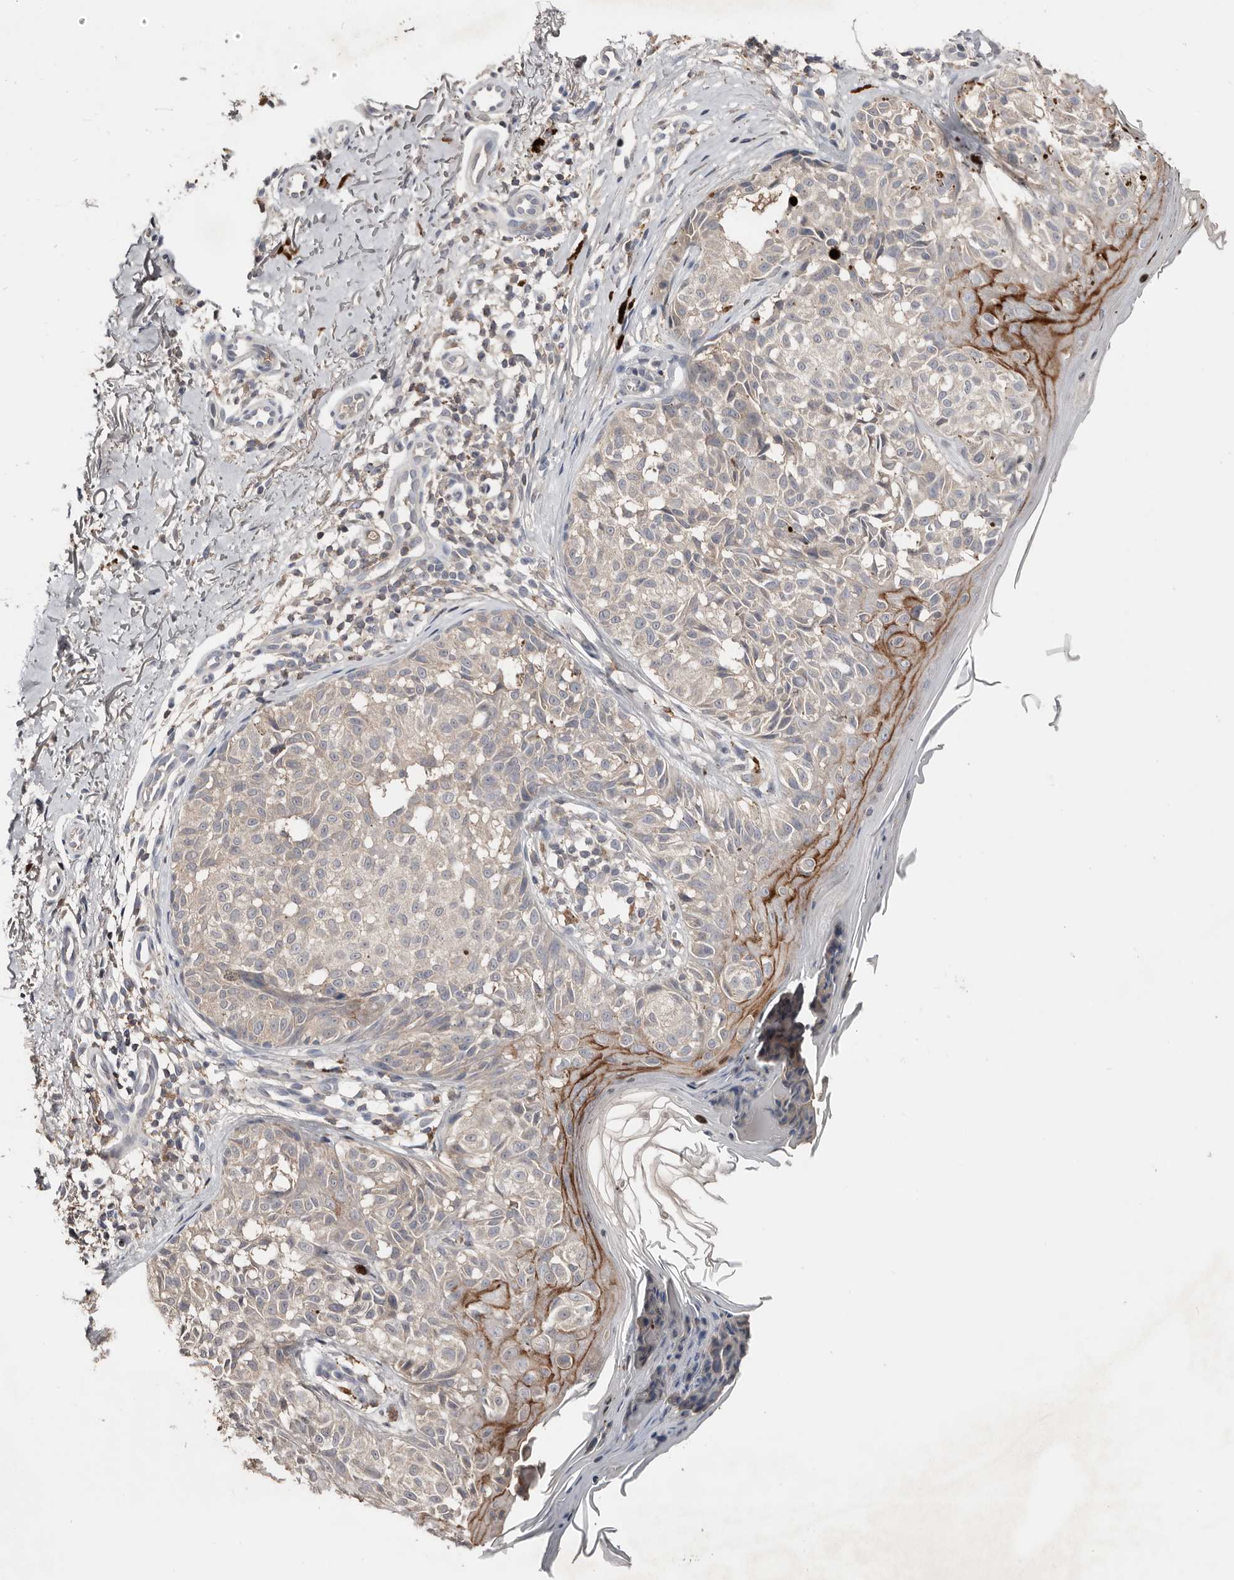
{"staining": {"intensity": "negative", "quantity": "none", "location": "none"}, "tissue": "melanoma", "cell_type": "Tumor cells", "image_type": "cancer", "snomed": [{"axis": "morphology", "description": "Malignant melanoma, NOS"}, {"axis": "topography", "description": "Skin"}], "caption": "Melanoma stained for a protein using immunohistochemistry (IHC) reveals no expression tumor cells.", "gene": "SLC39A2", "patient": {"sex": "female", "age": 50}}